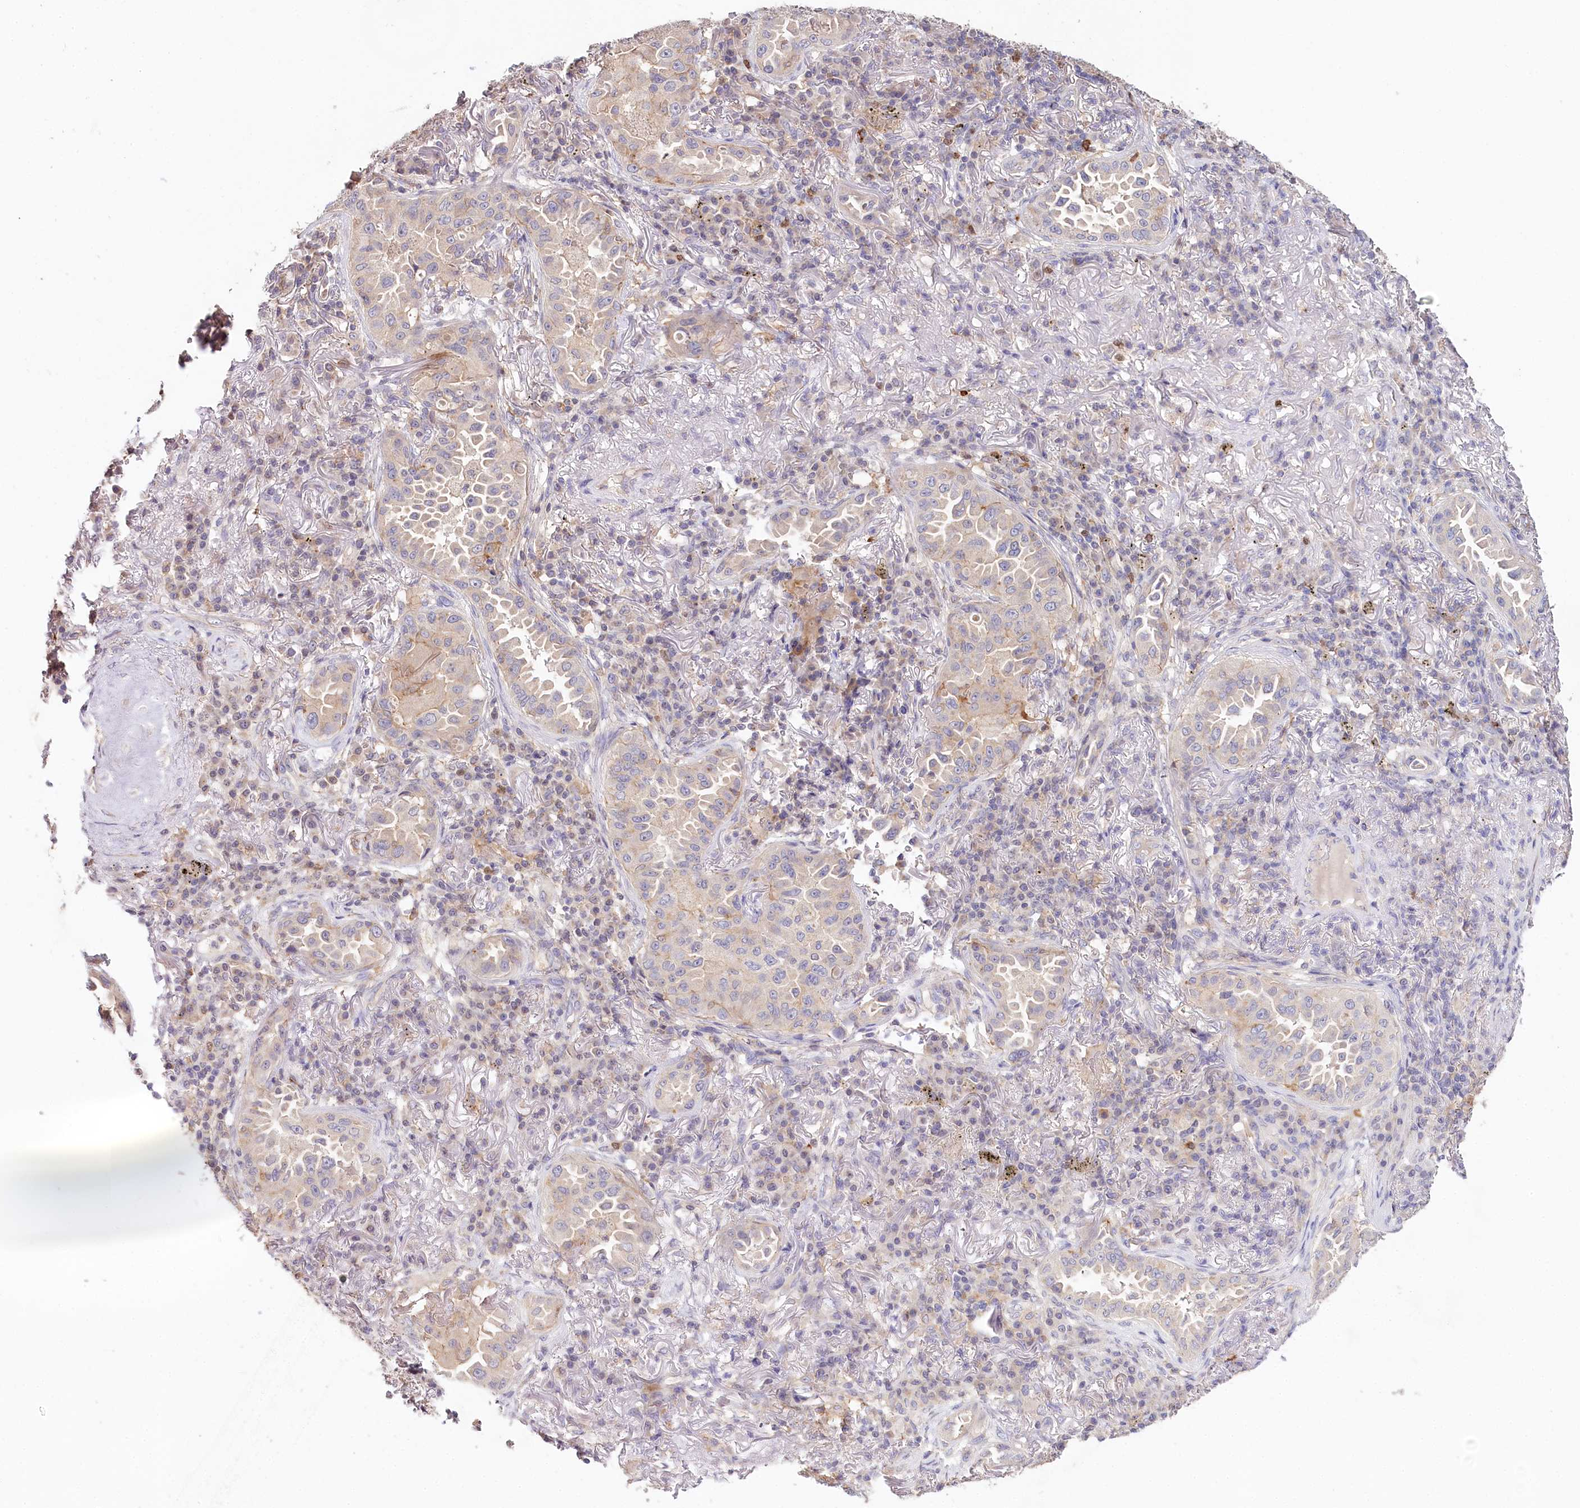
{"staining": {"intensity": "negative", "quantity": "none", "location": "none"}, "tissue": "lung cancer", "cell_type": "Tumor cells", "image_type": "cancer", "snomed": [{"axis": "morphology", "description": "Adenocarcinoma, NOS"}, {"axis": "topography", "description": "Lung"}], "caption": "Immunohistochemistry (IHC) of human lung cancer (adenocarcinoma) shows no staining in tumor cells. (Immunohistochemistry (IHC), brightfield microscopy, high magnification).", "gene": "DAPK1", "patient": {"sex": "female", "age": 69}}